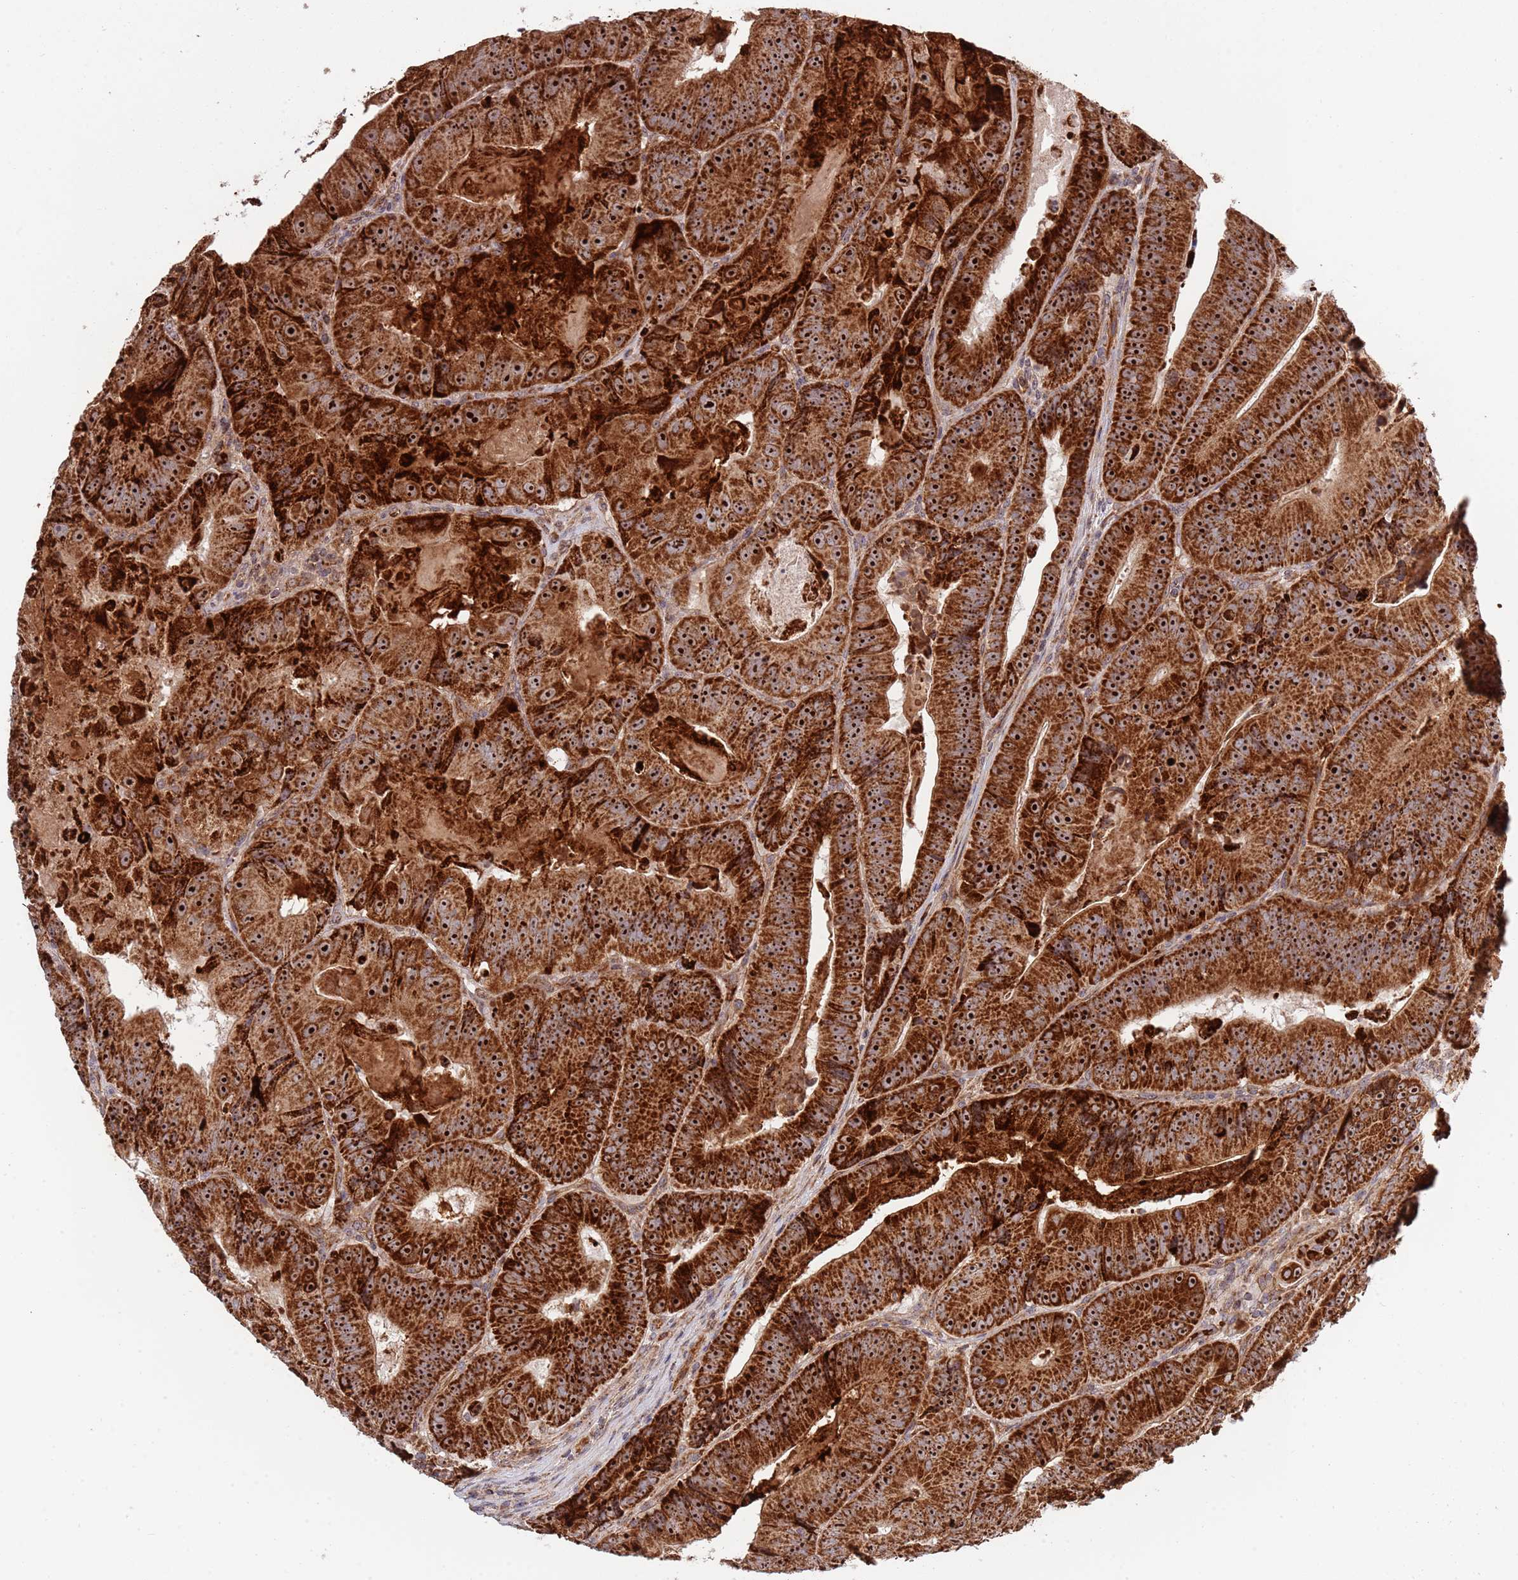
{"staining": {"intensity": "strong", "quantity": ">75%", "location": "cytoplasmic/membranous,nuclear"}, "tissue": "colorectal cancer", "cell_type": "Tumor cells", "image_type": "cancer", "snomed": [{"axis": "morphology", "description": "Adenocarcinoma, NOS"}, {"axis": "topography", "description": "Colon"}], "caption": "Brown immunohistochemical staining in colorectal cancer (adenocarcinoma) shows strong cytoplasmic/membranous and nuclear expression in approximately >75% of tumor cells.", "gene": "DCHS1", "patient": {"sex": "female", "age": 86}}